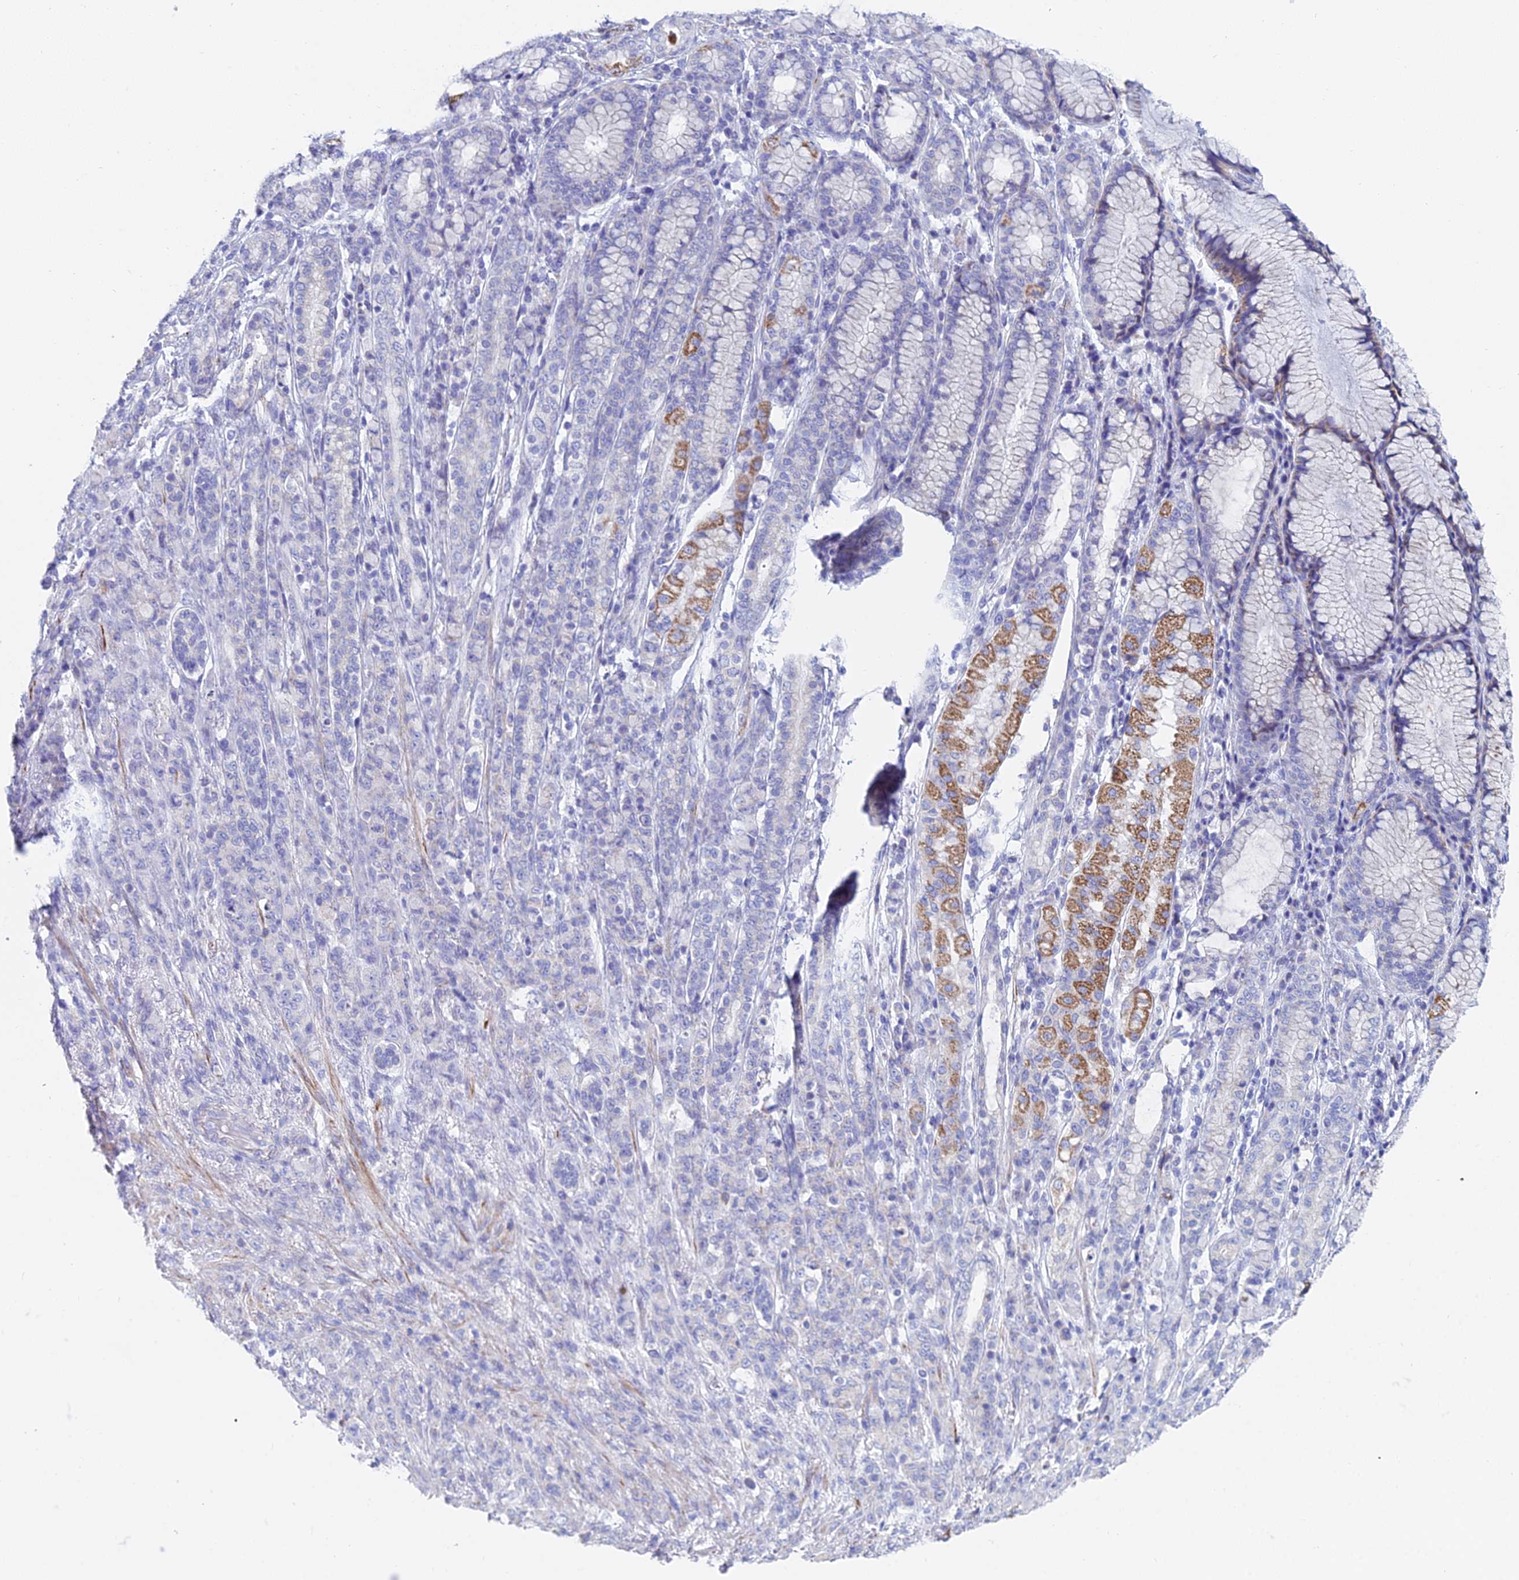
{"staining": {"intensity": "negative", "quantity": "none", "location": "none"}, "tissue": "stomach cancer", "cell_type": "Tumor cells", "image_type": "cancer", "snomed": [{"axis": "morphology", "description": "Adenocarcinoma, NOS"}, {"axis": "topography", "description": "Stomach"}], "caption": "Immunohistochemistry (IHC) micrograph of neoplastic tissue: stomach cancer stained with DAB exhibits no significant protein positivity in tumor cells.", "gene": "ACSM1", "patient": {"sex": "female", "age": 79}}